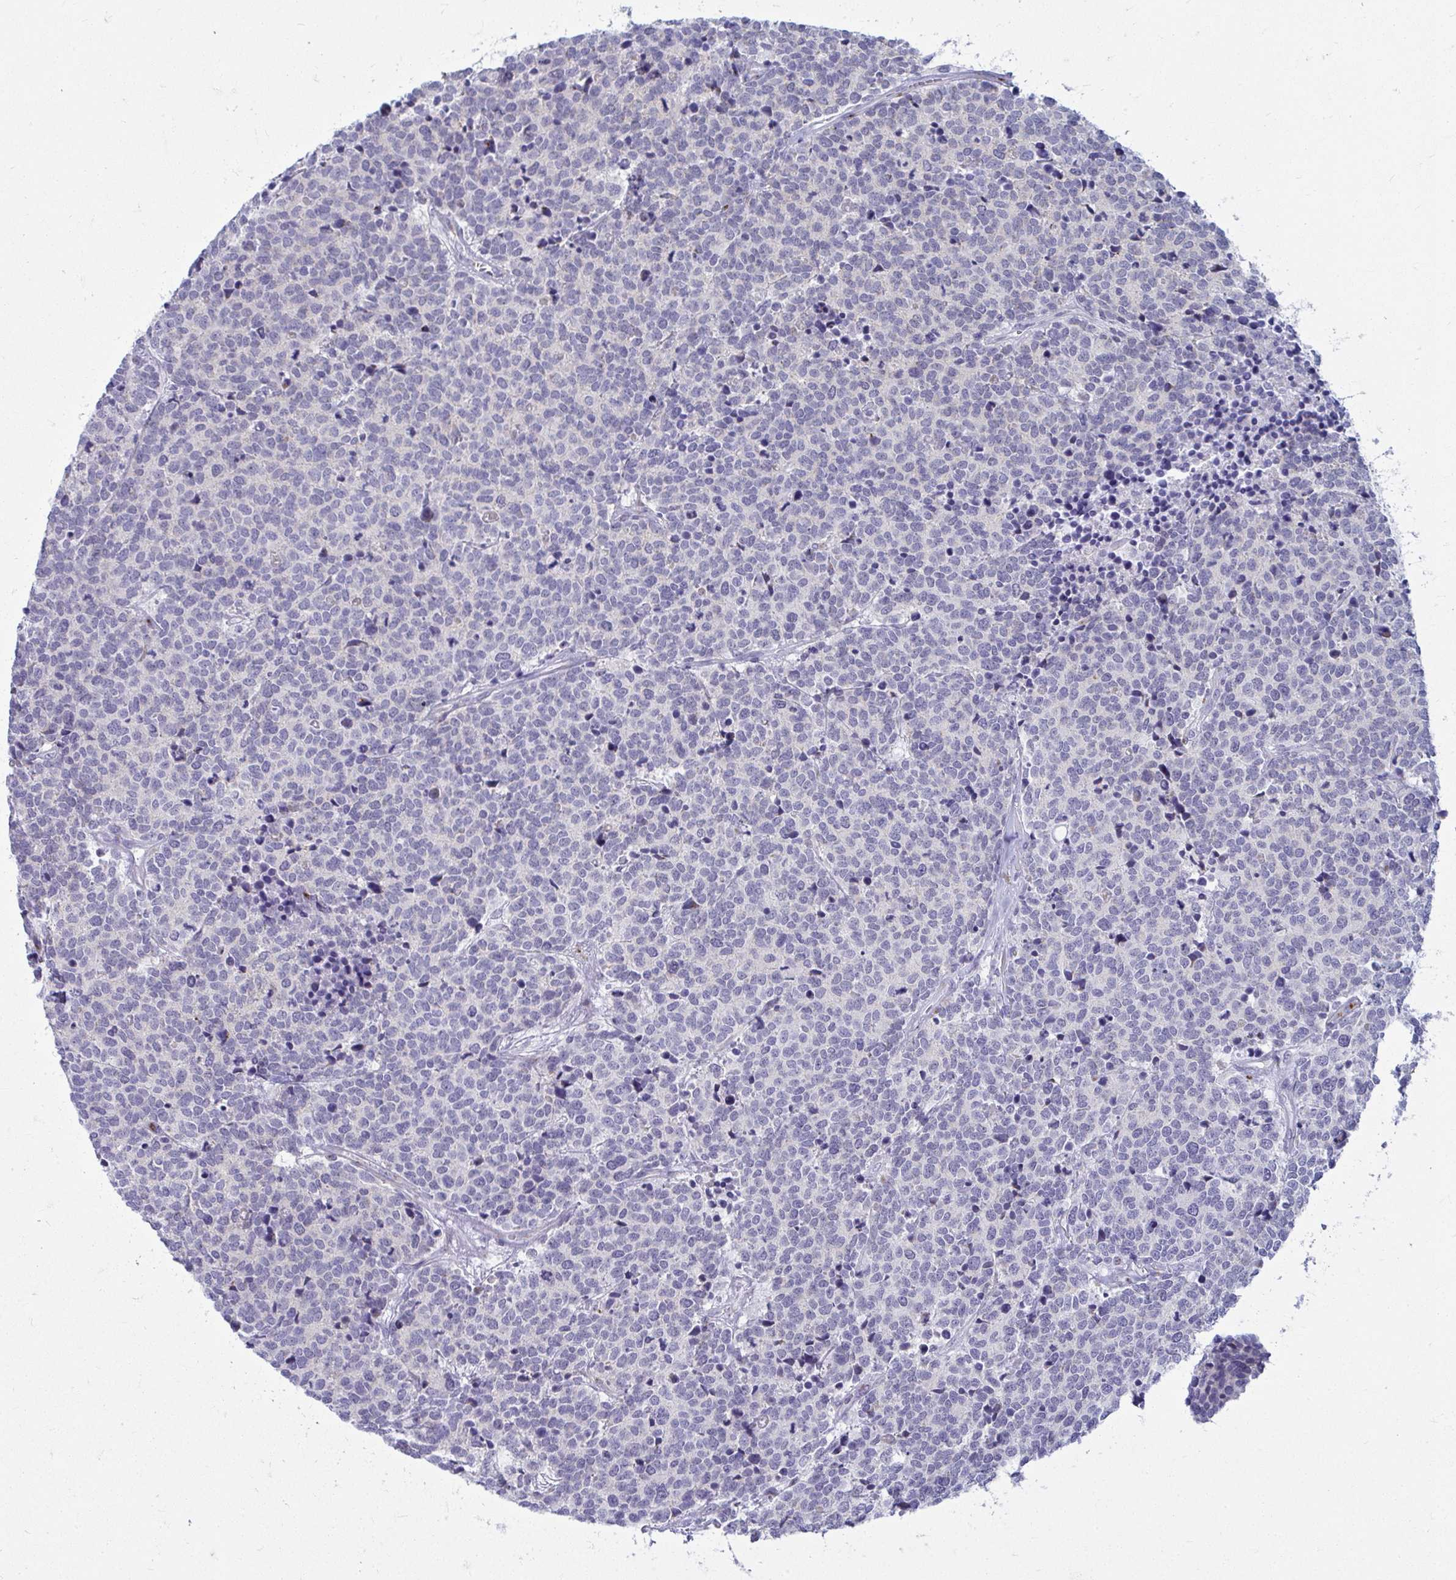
{"staining": {"intensity": "negative", "quantity": "none", "location": "none"}, "tissue": "carcinoid", "cell_type": "Tumor cells", "image_type": "cancer", "snomed": [{"axis": "morphology", "description": "Carcinoid, malignant, NOS"}, {"axis": "topography", "description": "Skin"}], "caption": "Human malignant carcinoid stained for a protein using immunohistochemistry reveals no staining in tumor cells.", "gene": "DTX4", "patient": {"sex": "female", "age": 79}}